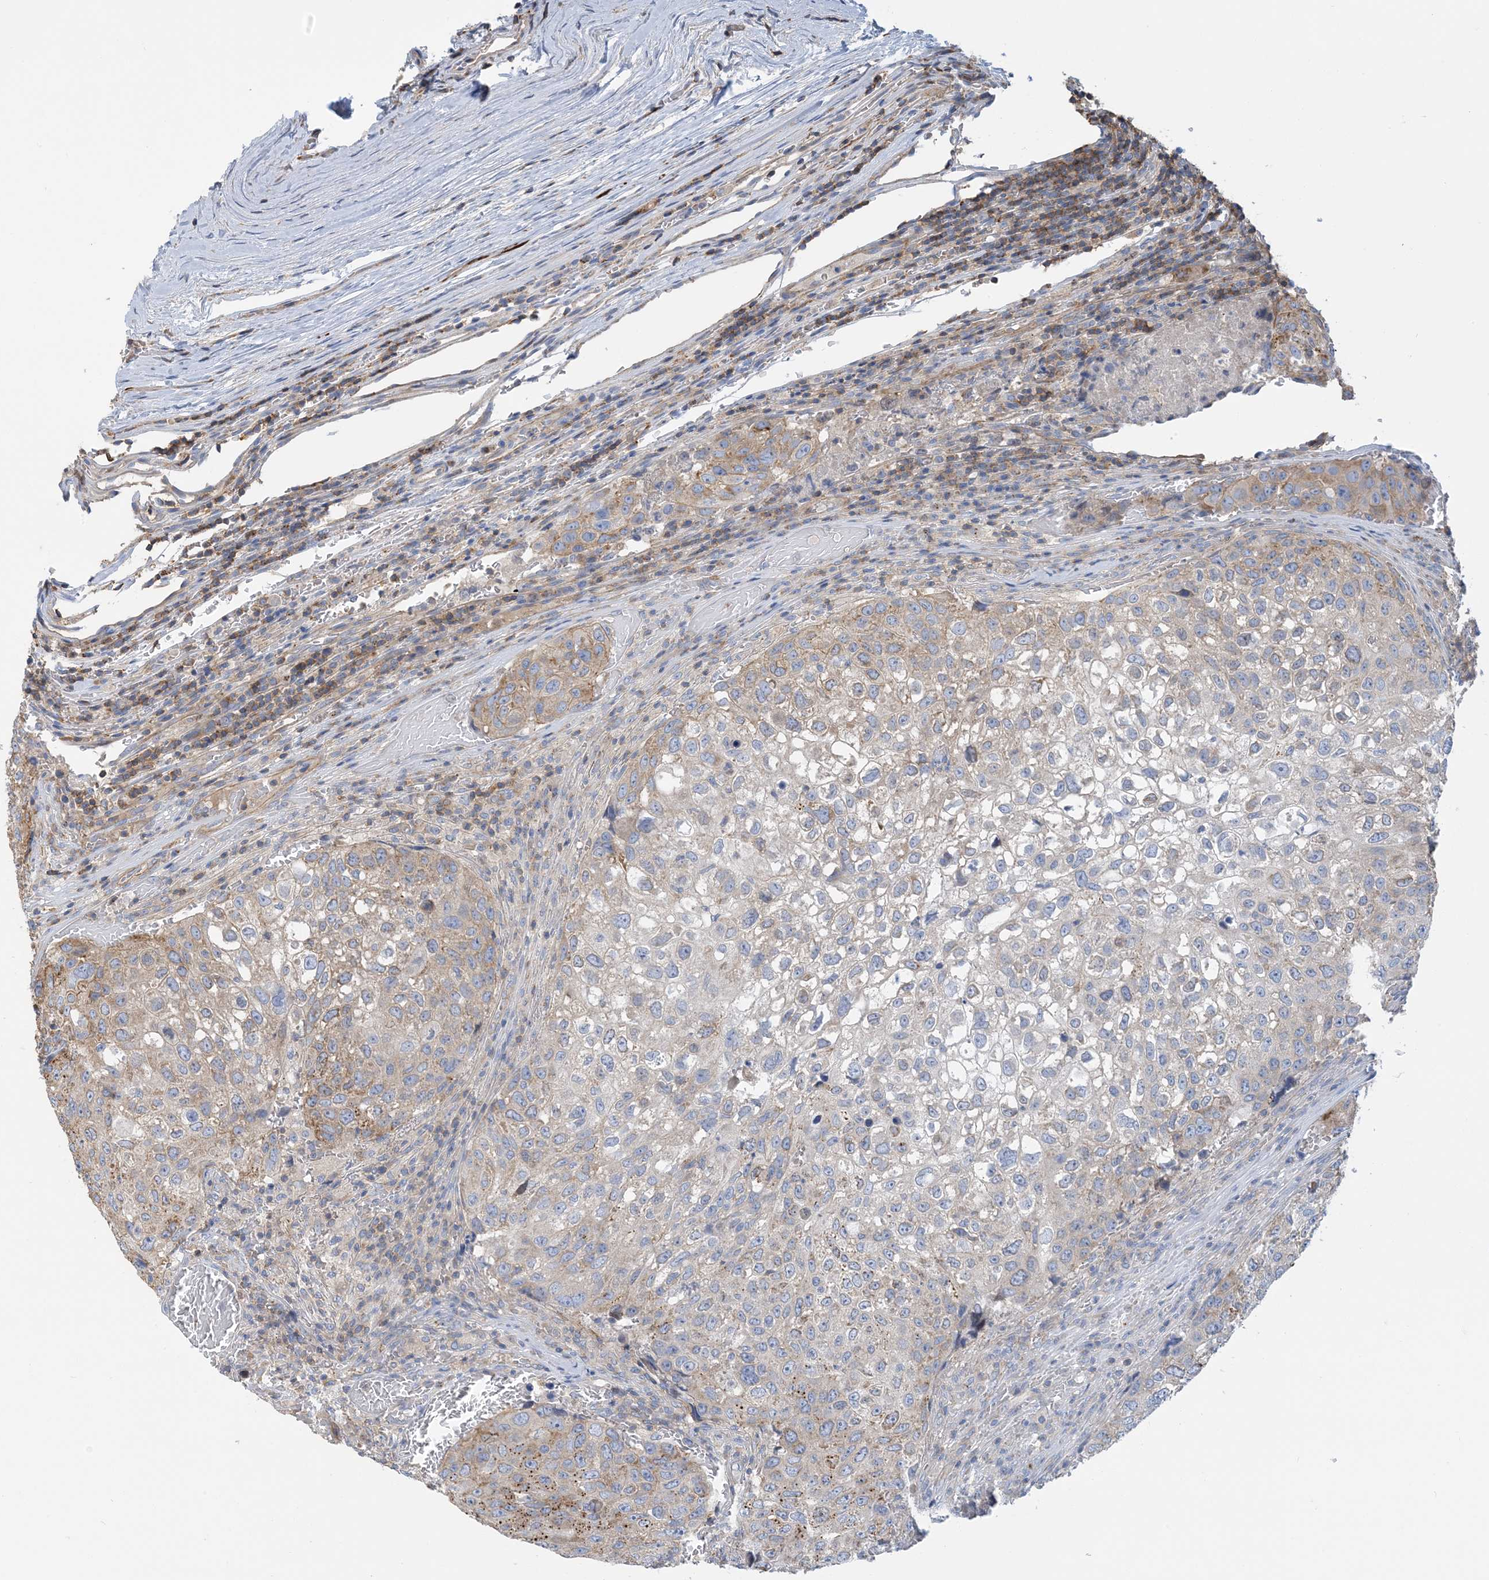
{"staining": {"intensity": "weak", "quantity": "25%-75%", "location": "cytoplasmic/membranous"}, "tissue": "urothelial cancer", "cell_type": "Tumor cells", "image_type": "cancer", "snomed": [{"axis": "morphology", "description": "Urothelial carcinoma, High grade"}, {"axis": "topography", "description": "Lymph node"}, {"axis": "topography", "description": "Urinary bladder"}], "caption": "Urothelial cancer stained for a protein displays weak cytoplasmic/membranous positivity in tumor cells.", "gene": "CALHM5", "patient": {"sex": "male", "age": 51}}